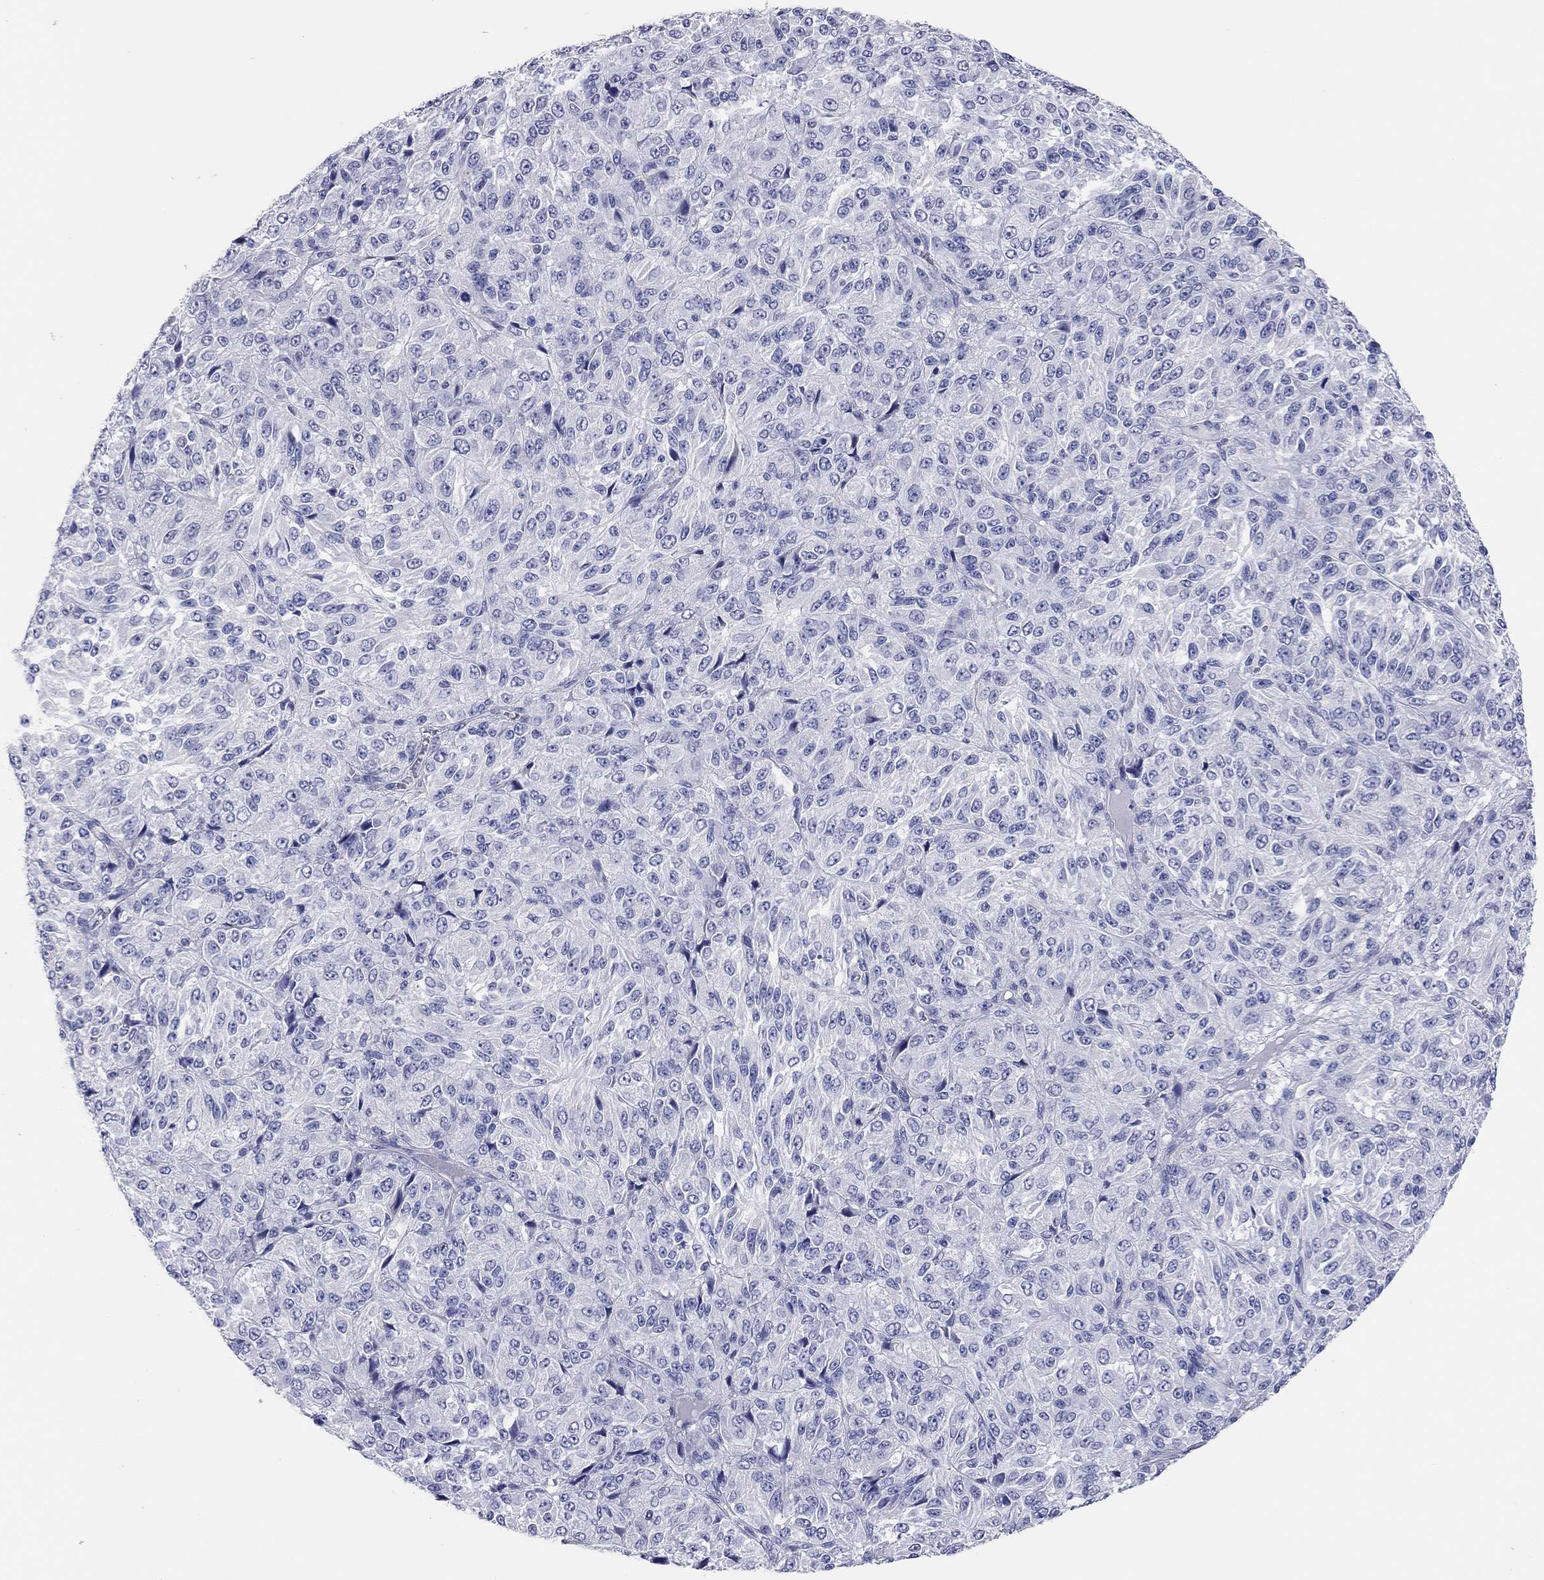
{"staining": {"intensity": "negative", "quantity": "none", "location": "none"}, "tissue": "melanoma", "cell_type": "Tumor cells", "image_type": "cancer", "snomed": [{"axis": "morphology", "description": "Malignant melanoma, Metastatic site"}, {"axis": "topography", "description": "Brain"}], "caption": "A high-resolution histopathology image shows IHC staining of malignant melanoma (metastatic site), which reveals no significant positivity in tumor cells.", "gene": "TMEM221", "patient": {"sex": "female", "age": 56}}